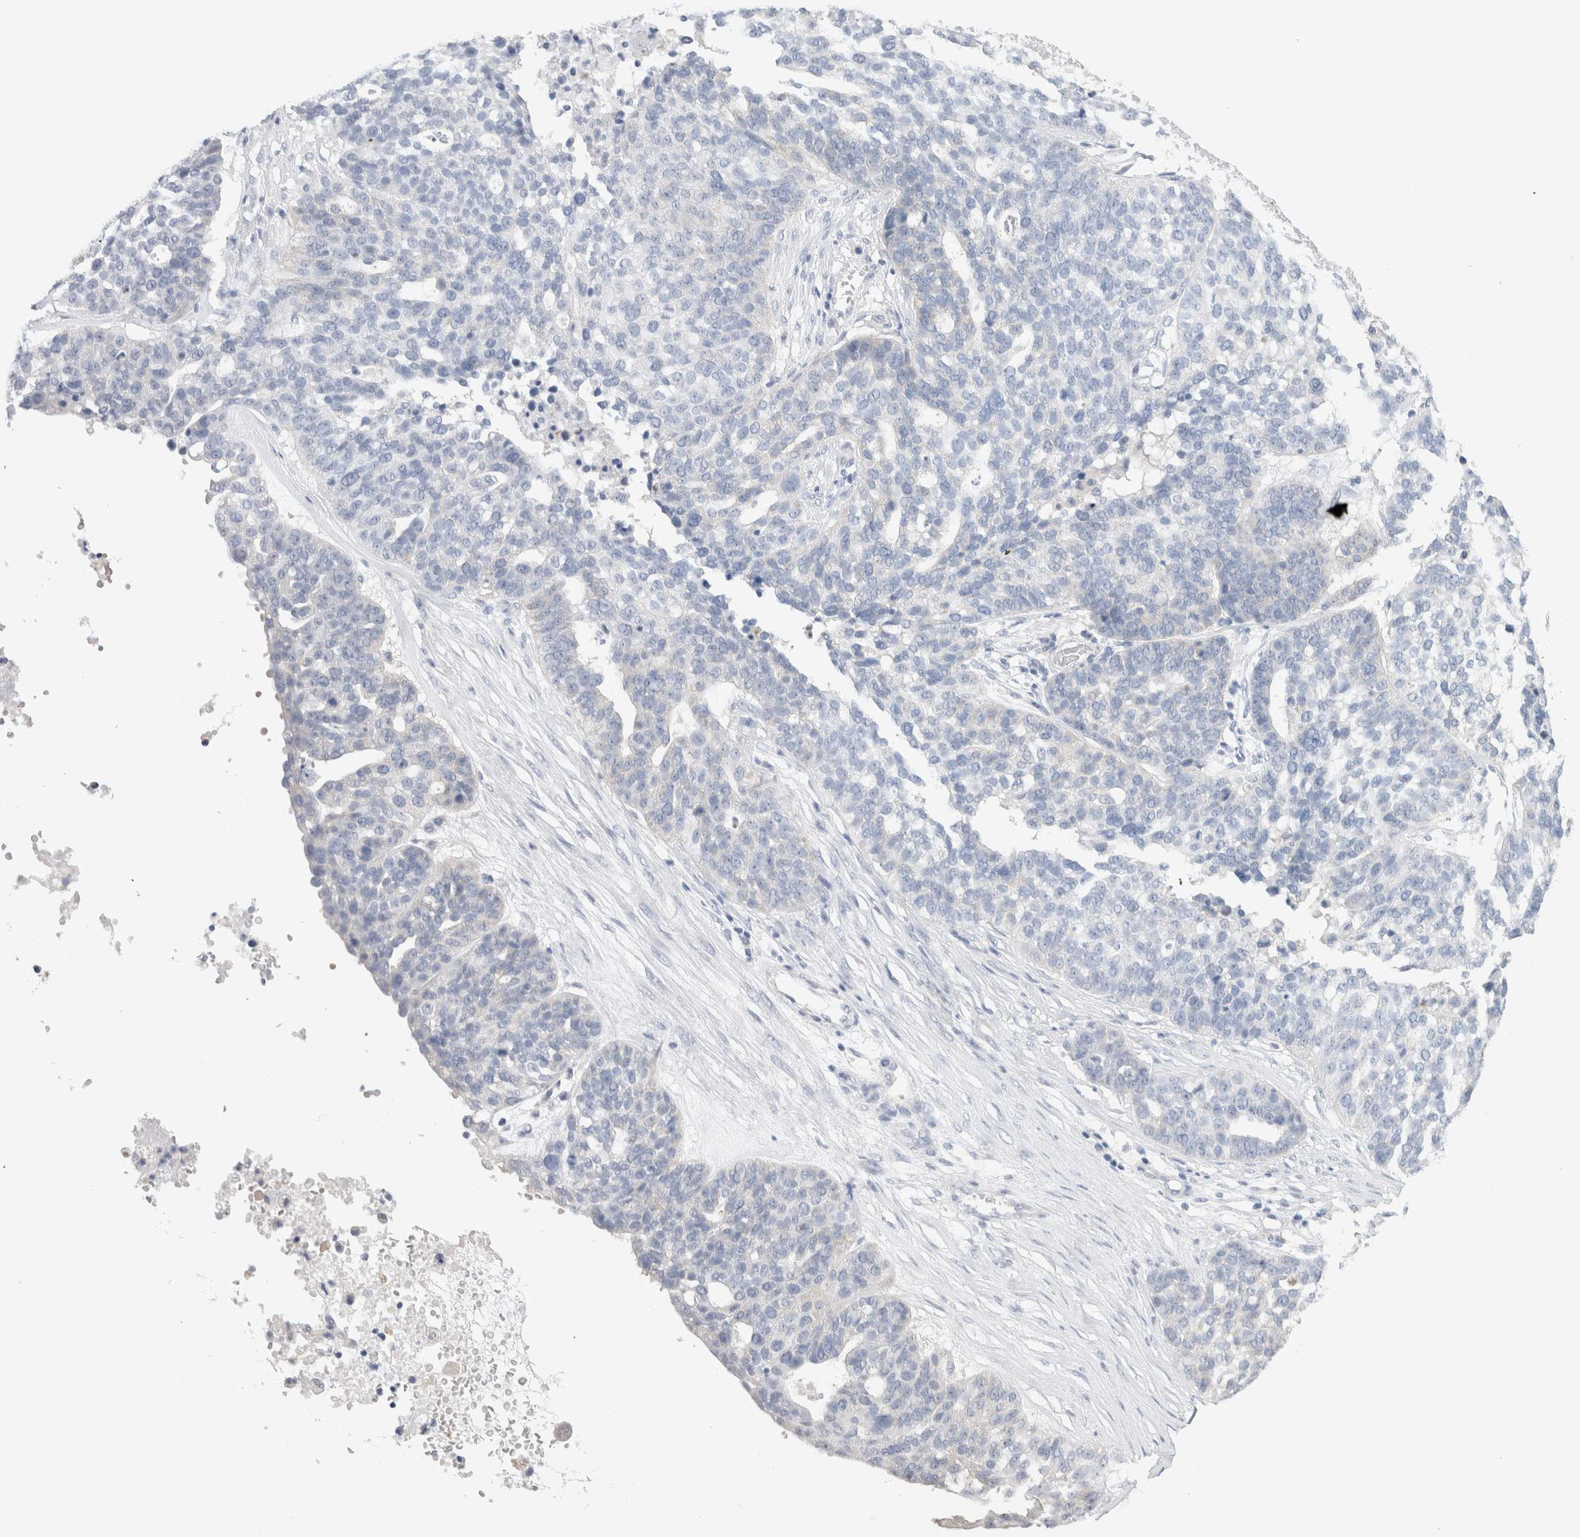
{"staining": {"intensity": "negative", "quantity": "none", "location": "none"}, "tissue": "ovarian cancer", "cell_type": "Tumor cells", "image_type": "cancer", "snomed": [{"axis": "morphology", "description": "Cystadenocarcinoma, serous, NOS"}, {"axis": "topography", "description": "Ovary"}], "caption": "DAB immunohistochemical staining of human serous cystadenocarcinoma (ovarian) shows no significant positivity in tumor cells.", "gene": "NDOR1", "patient": {"sex": "female", "age": 59}}